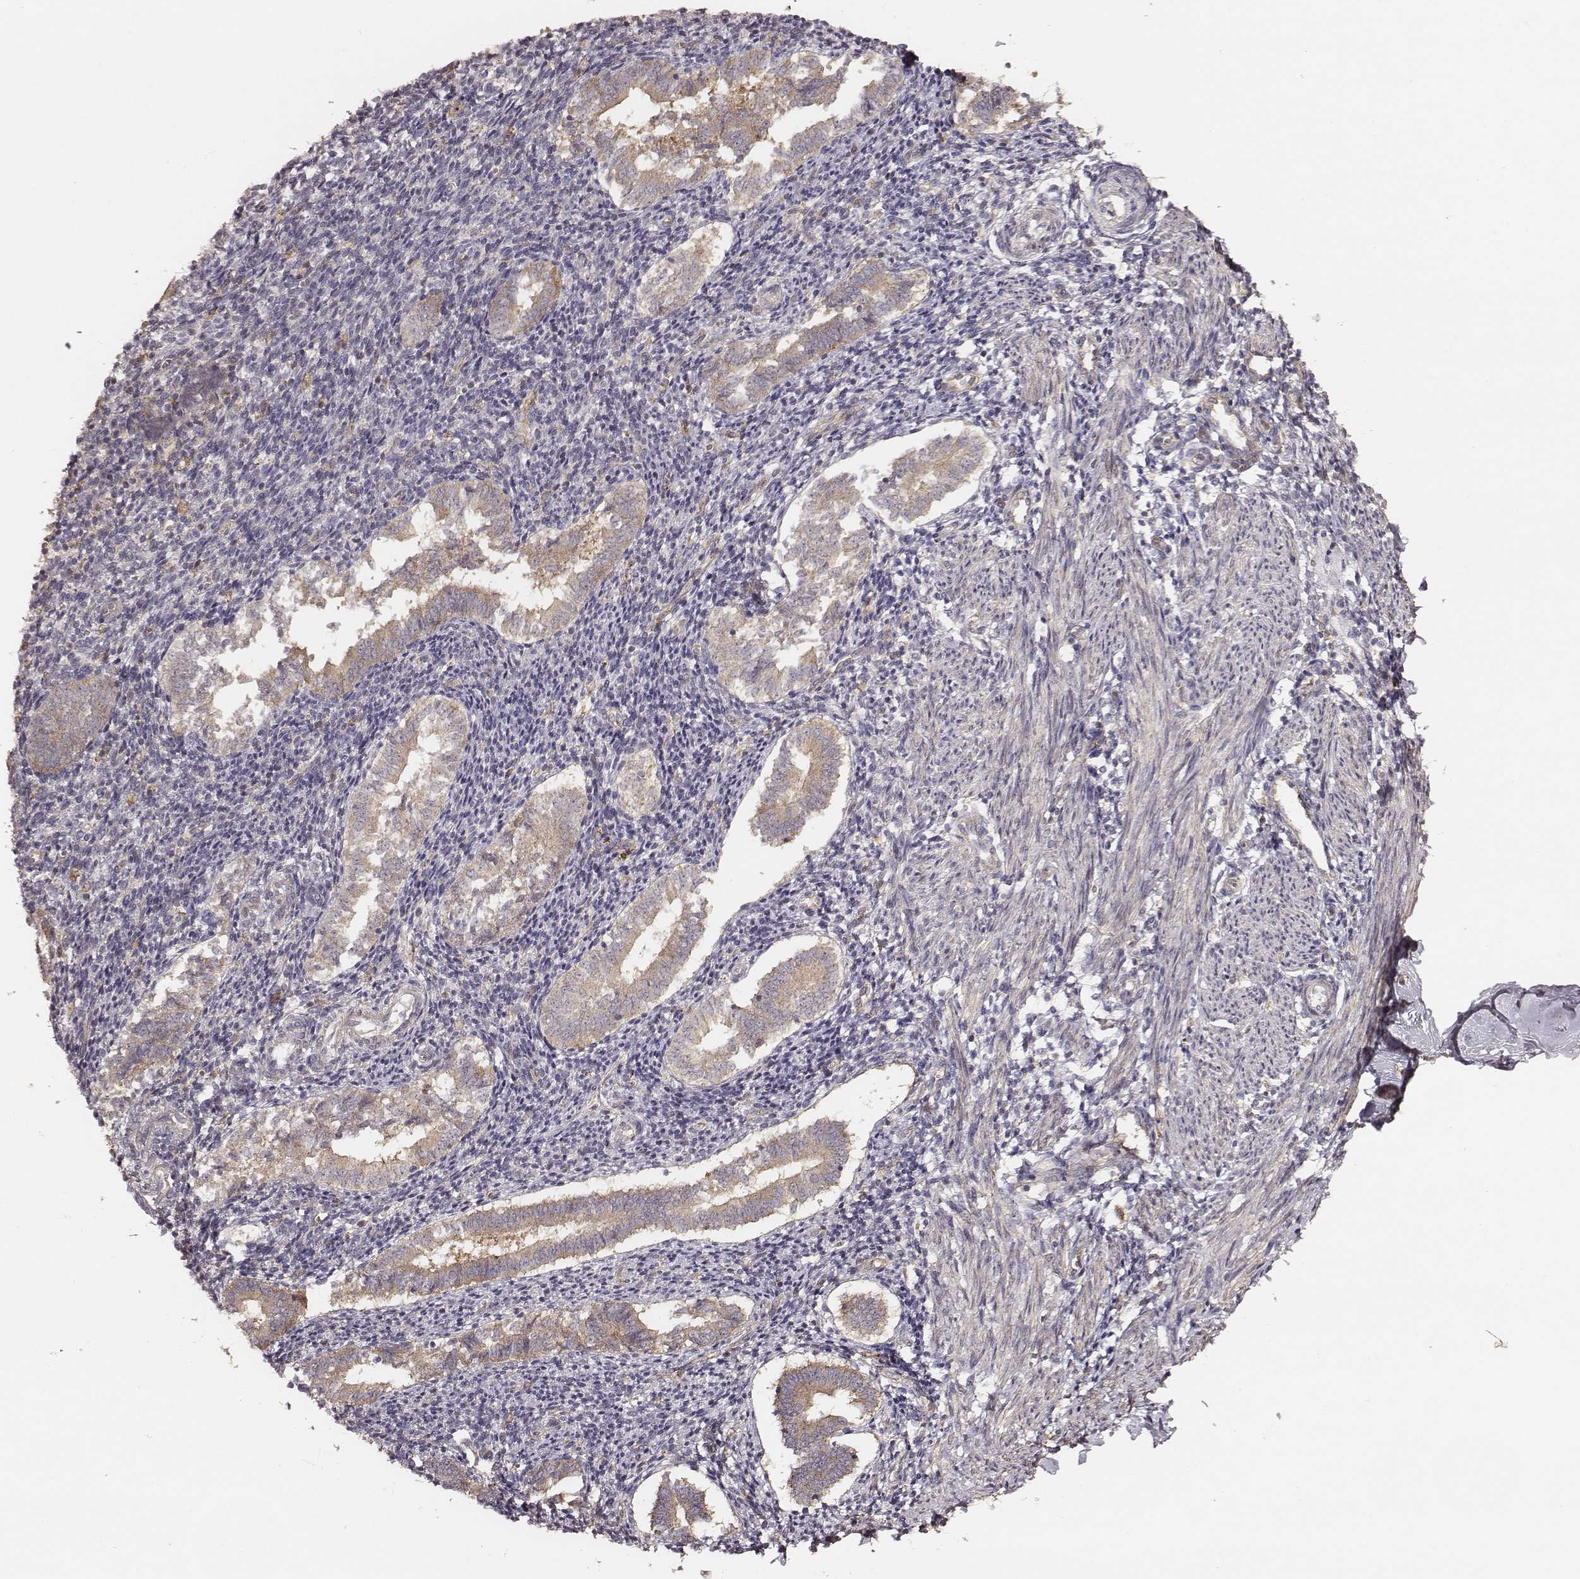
{"staining": {"intensity": "negative", "quantity": "none", "location": "none"}, "tissue": "endometrium", "cell_type": "Cells in endometrial stroma", "image_type": "normal", "snomed": [{"axis": "morphology", "description": "Normal tissue, NOS"}, {"axis": "topography", "description": "Endometrium"}], "caption": "Histopathology image shows no significant protein positivity in cells in endometrial stroma of unremarkable endometrium. (DAB (3,3'-diaminobenzidine) immunohistochemistry with hematoxylin counter stain).", "gene": "VPS26A", "patient": {"sex": "female", "age": 25}}